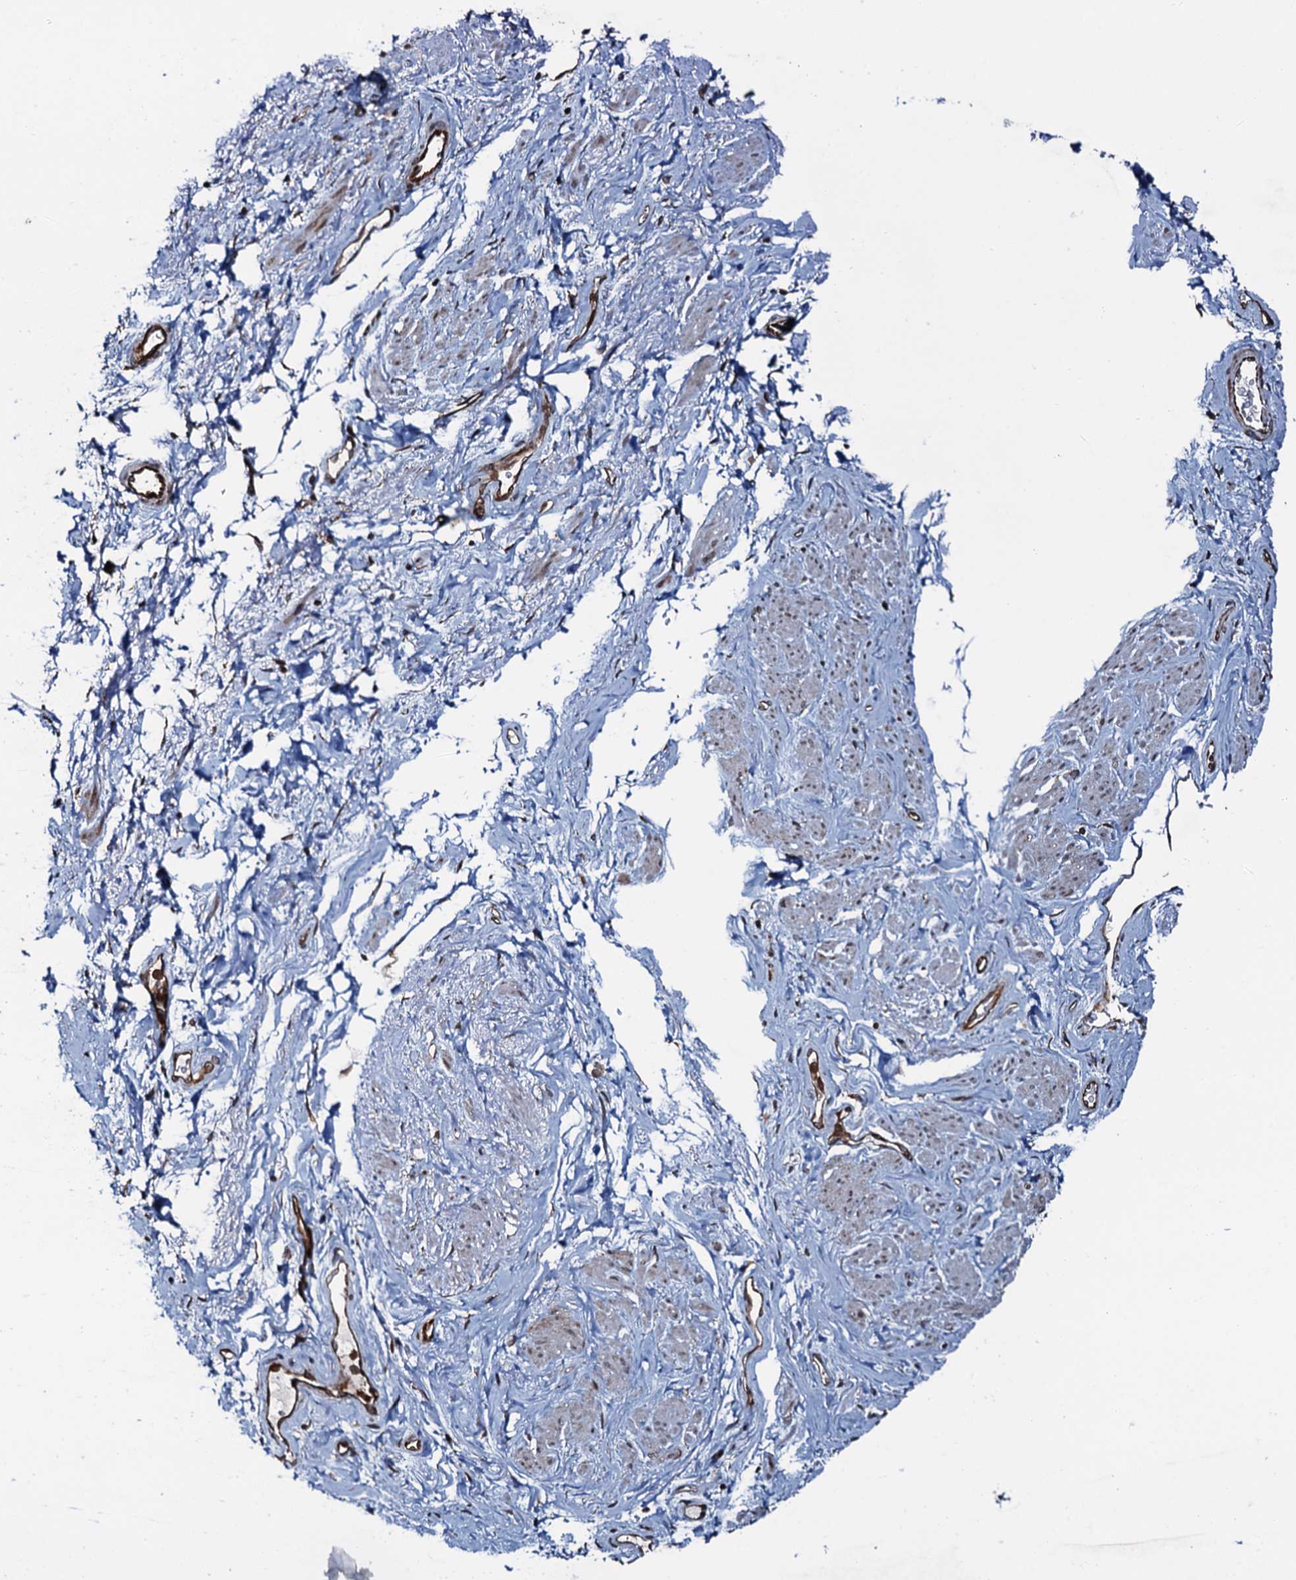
{"staining": {"intensity": "weak", "quantity": "<25%", "location": "cytoplasmic/membranous"}, "tissue": "smooth muscle", "cell_type": "Smooth muscle cells", "image_type": "normal", "snomed": [{"axis": "morphology", "description": "Normal tissue, NOS"}, {"axis": "topography", "description": "Smooth muscle"}, {"axis": "topography", "description": "Peripheral nerve tissue"}], "caption": "This is an immunohistochemistry photomicrograph of benign human smooth muscle. There is no expression in smooth muscle cells.", "gene": "WHAMM", "patient": {"sex": "male", "age": 69}}